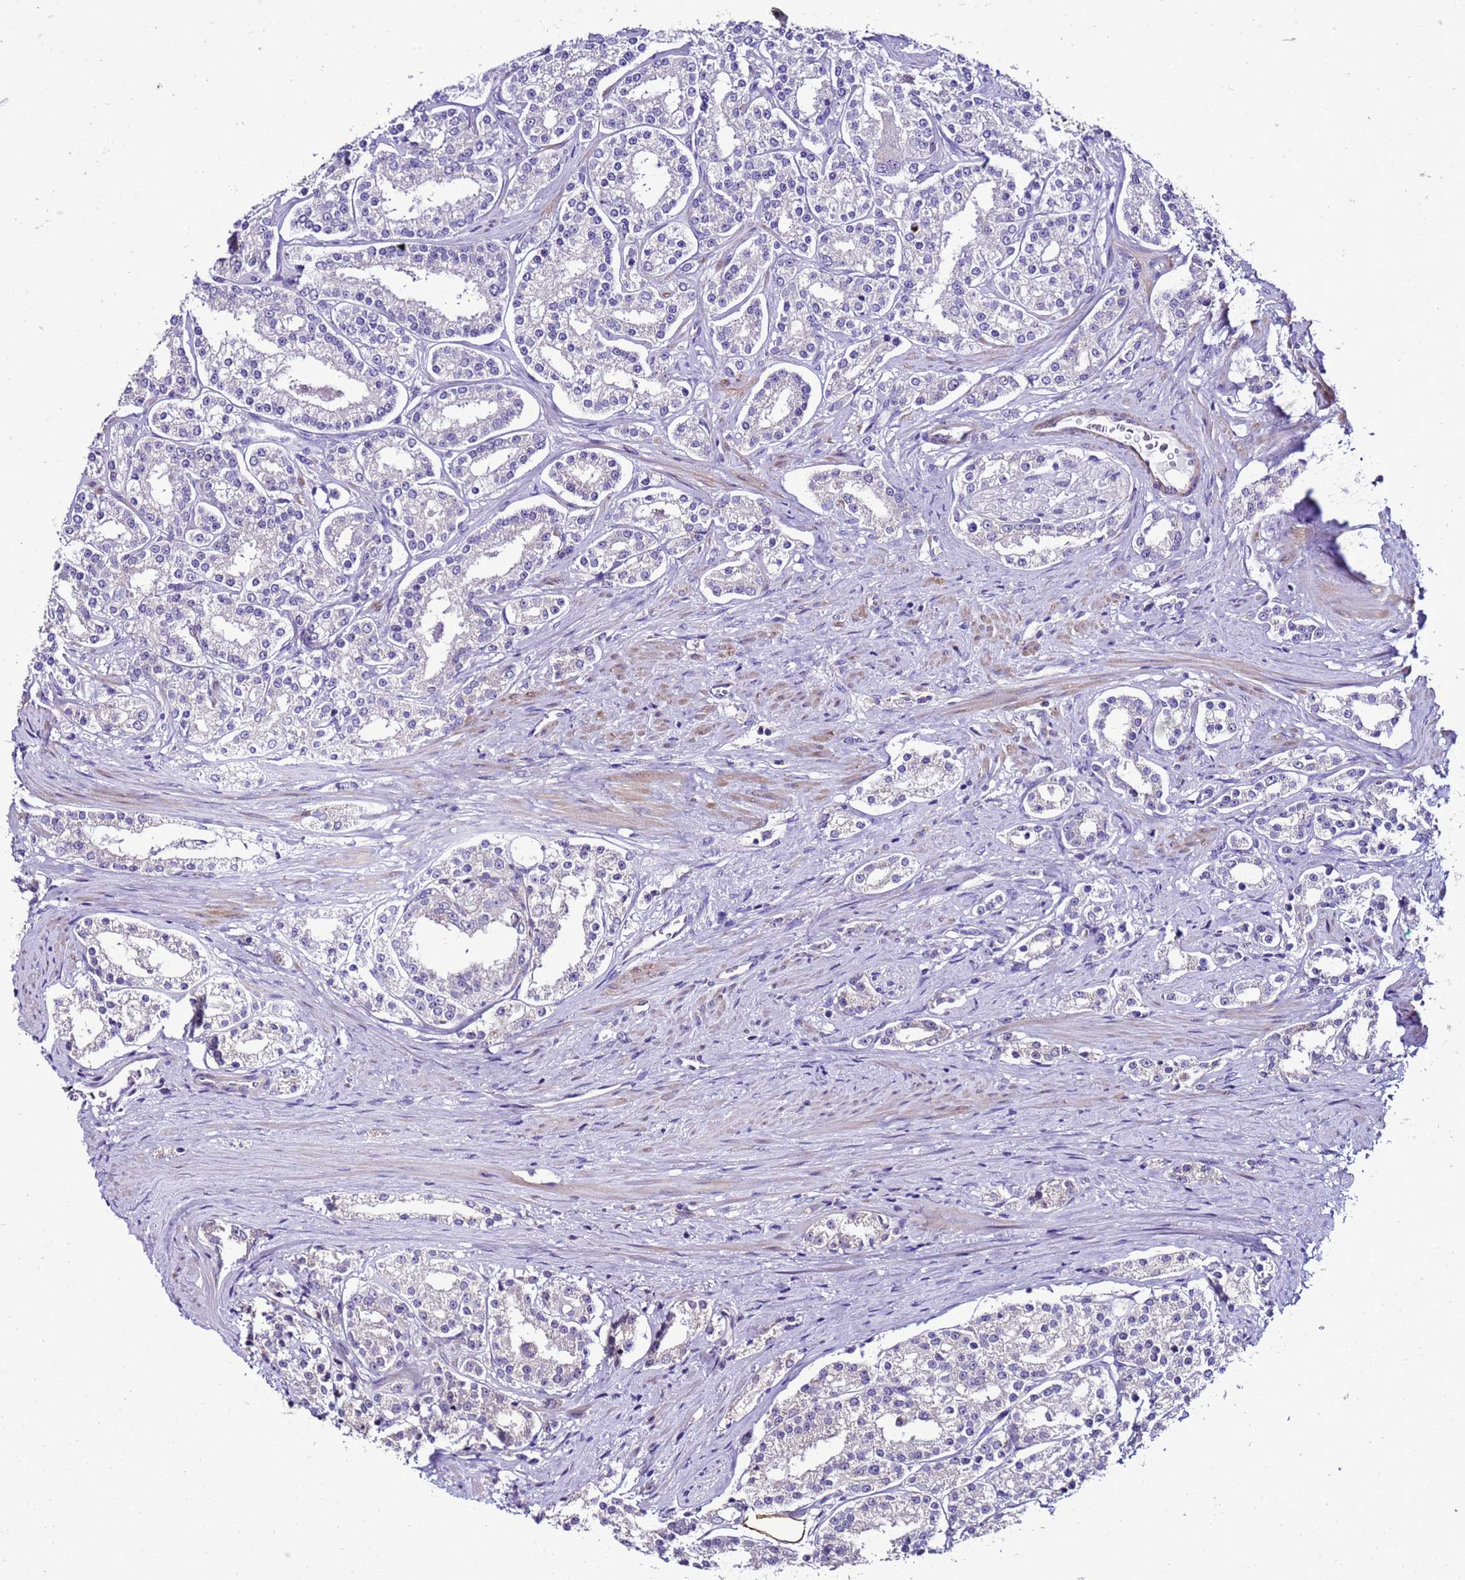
{"staining": {"intensity": "negative", "quantity": "none", "location": "none"}, "tissue": "prostate cancer", "cell_type": "Tumor cells", "image_type": "cancer", "snomed": [{"axis": "morphology", "description": "Normal tissue, NOS"}, {"axis": "morphology", "description": "Adenocarcinoma, High grade"}, {"axis": "topography", "description": "Prostate"}], "caption": "DAB immunohistochemical staining of human prostate high-grade adenocarcinoma exhibits no significant positivity in tumor cells.", "gene": "DPH6", "patient": {"sex": "male", "age": 83}}